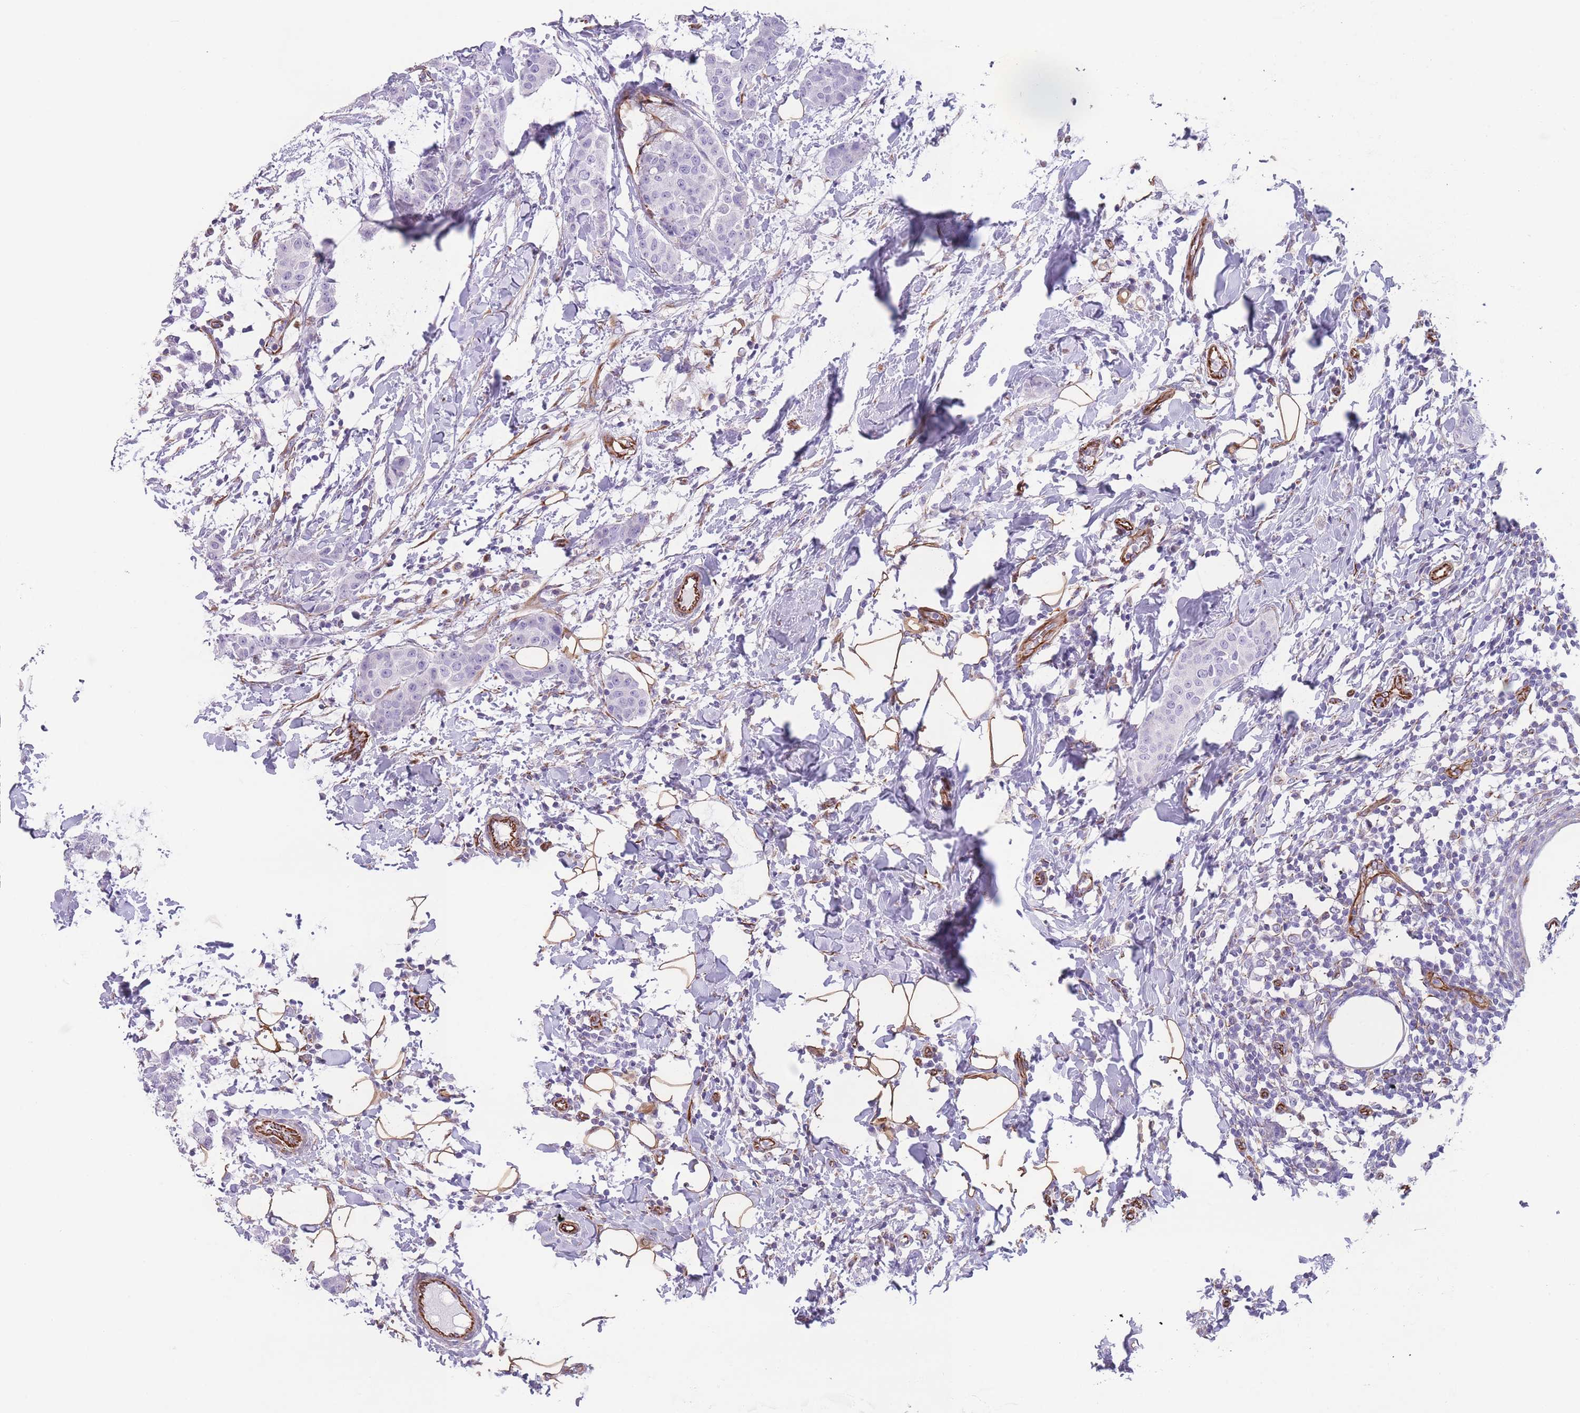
{"staining": {"intensity": "negative", "quantity": "none", "location": "none"}, "tissue": "breast cancer", "cell_type": "Tumor cells", "image_type": "cancer", "snomed": [{"axis": "morphology", "description": "Duct carcinoma"}, {"axis": "topography", "description": "Breast"}], "caption": "There is no significant positivity in tumor cells of breast cancer (infiltrating ductal carcinoma). (Brightfield microscopy of DAB IHC at high magnification).", "gene": "PTCD1", "patient": {"sex": "female", "age": 40}}